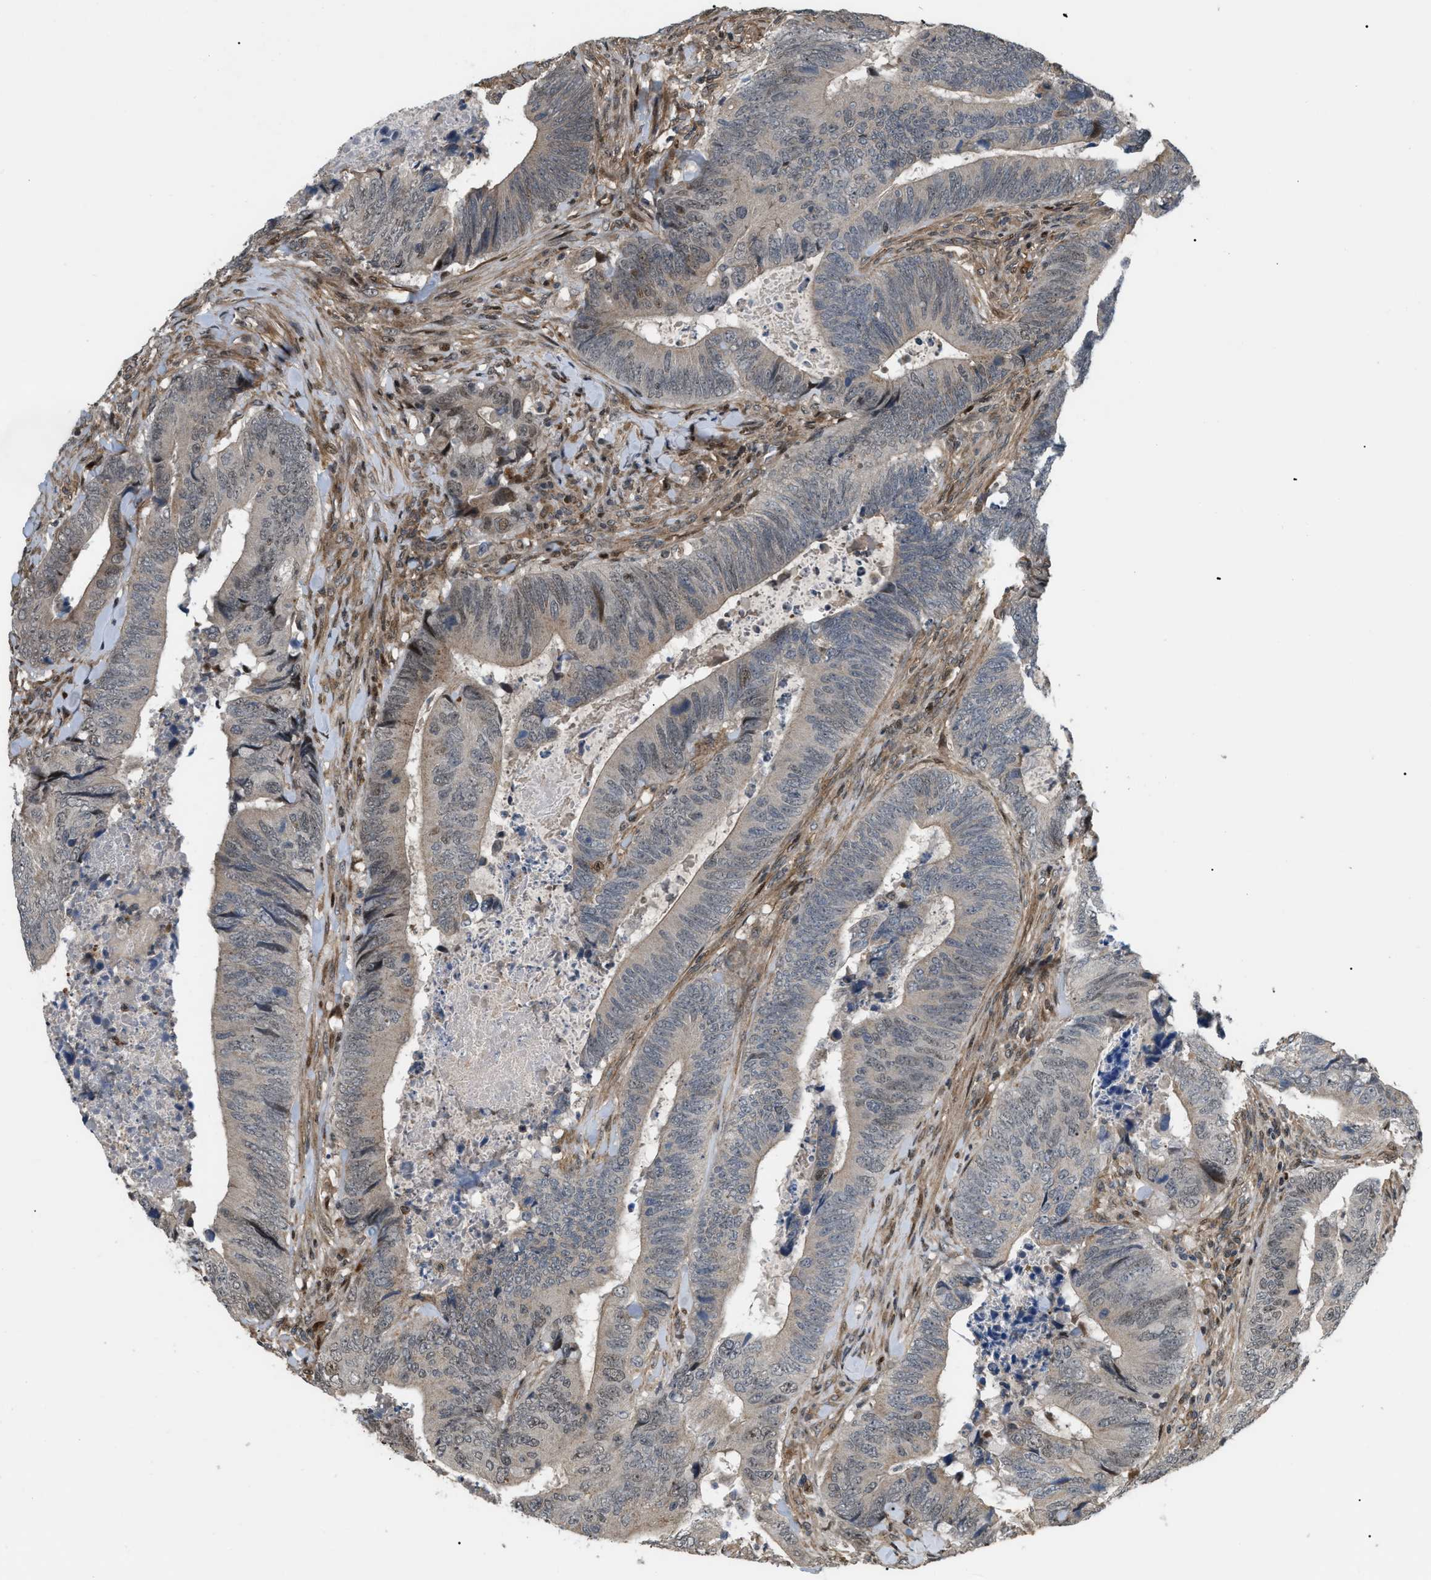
{"staining": {"intensity": "moderate", "quantity": "<25%", "location": "cytoplasmic/membranous"}, "tissue": "colorectal cancer", "cell_type": "Tumor cells", "image_type": "cancer", "snomed": [{"axis": "morphology", "description": "Normal tissue, NOS"}, {"axis": "morphology", "description": "Adenocarcinoma, NOS"}, {"axis": "topography", "description": "Colon"}], "caption": "A brown stain highlights moderate cytoplasmic/membranous positivity of a protein in human adenocarcinoma (colorectal) tumor cells.", "gene": "LTA4H", "patient": {"sex": "male", "age": 56}}